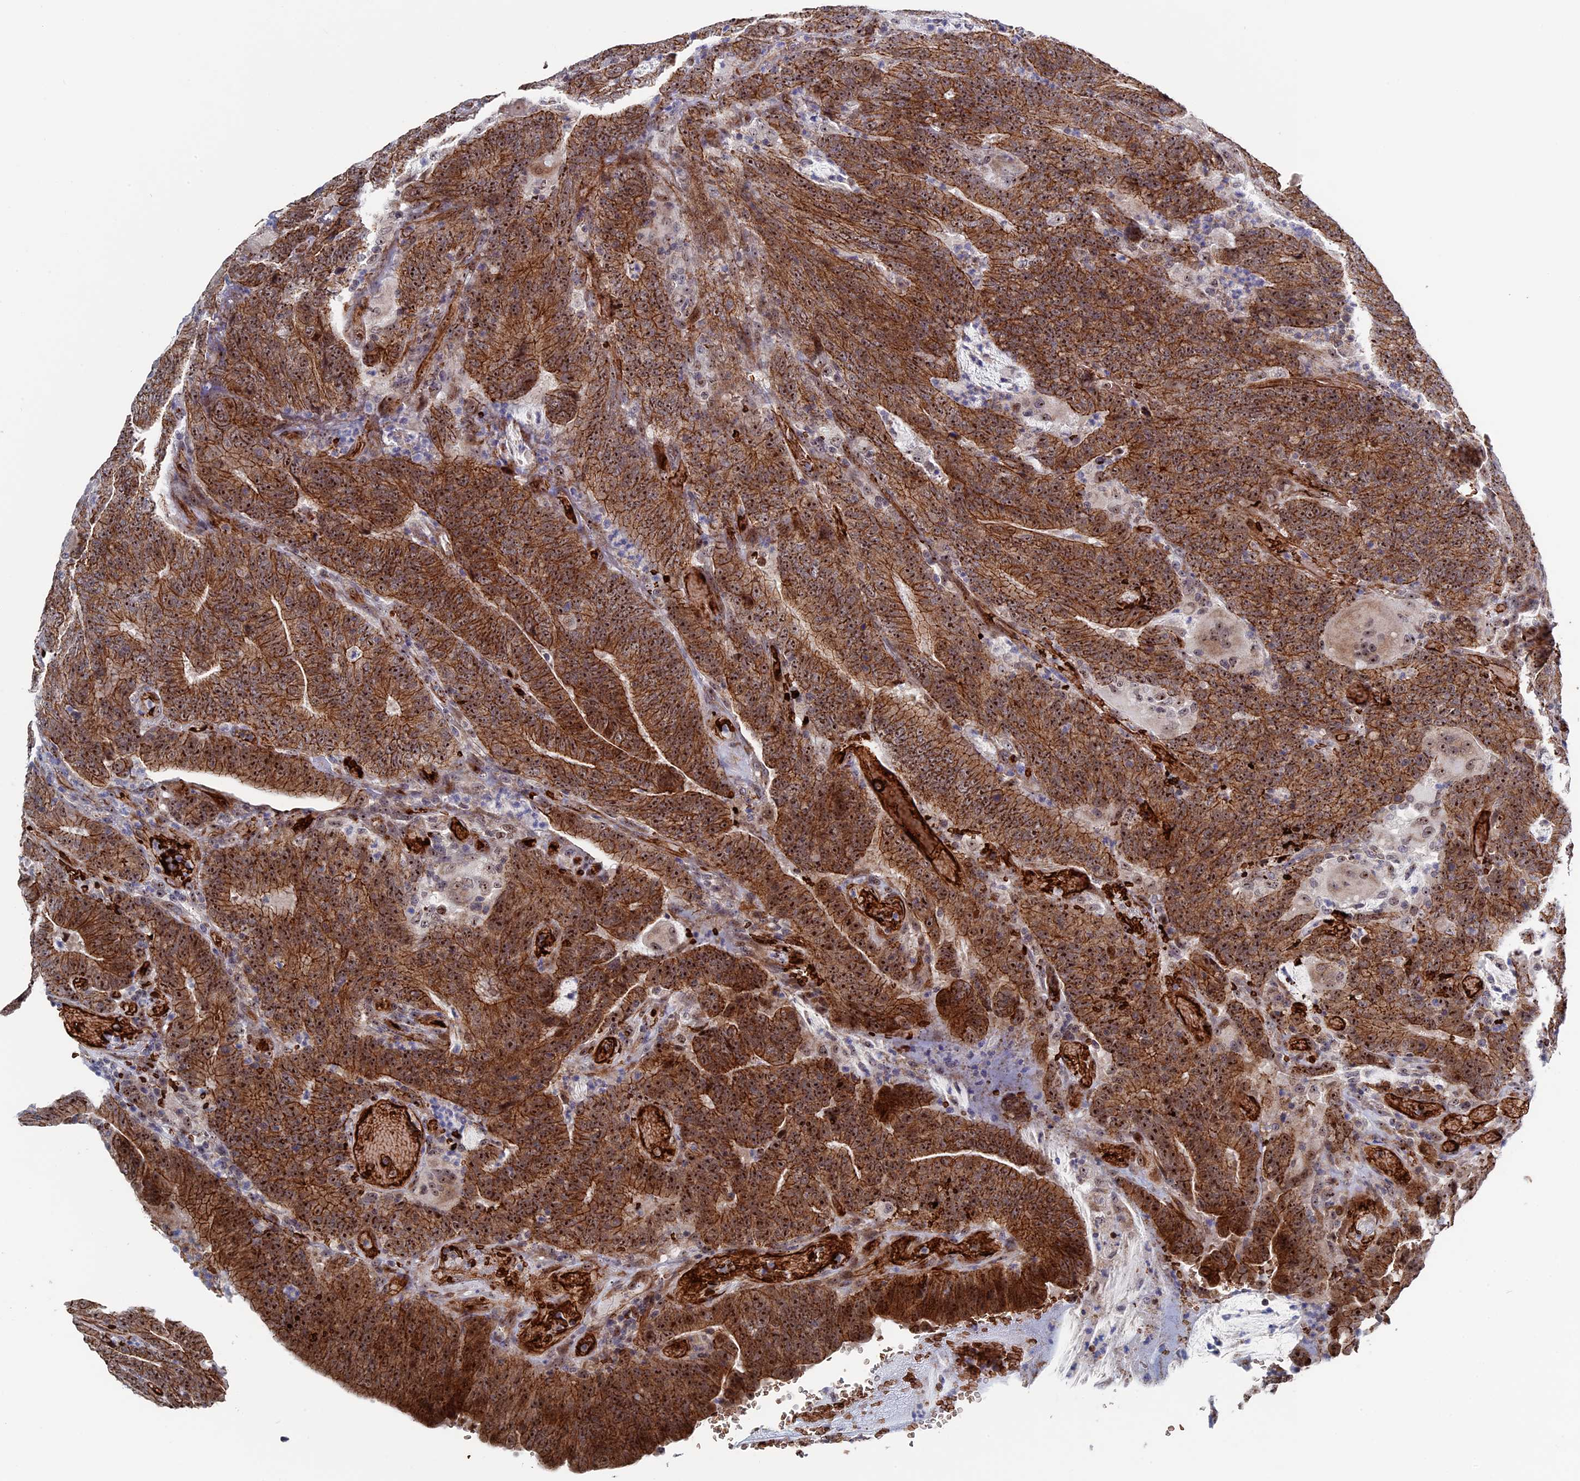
{"staining": {"intensity": "strong", "quantity": ">75%", "location": "cytoplasmic/membranous,nuclear"}, "tissue": "colorectal cancer", "cell_type": "Tumor cells", "image_type": "cancer", "snomed": [{"axis": "morphology", "description": "Normal tissue, NOS"}, {"axis": "morphology", "description": "Adenocarcinoma, NOS"}, {"axis": "topography", "description": "Colon"}], "caption": "Immunohistochemistry of adenocarcinoma (colorectal) displays high levels of strong cytoplasmic/membranous and nuclear staining in about >75% of tumor cells.", "gene": "EXOSC9", "patient": {"sex": "female", "age": 75}}